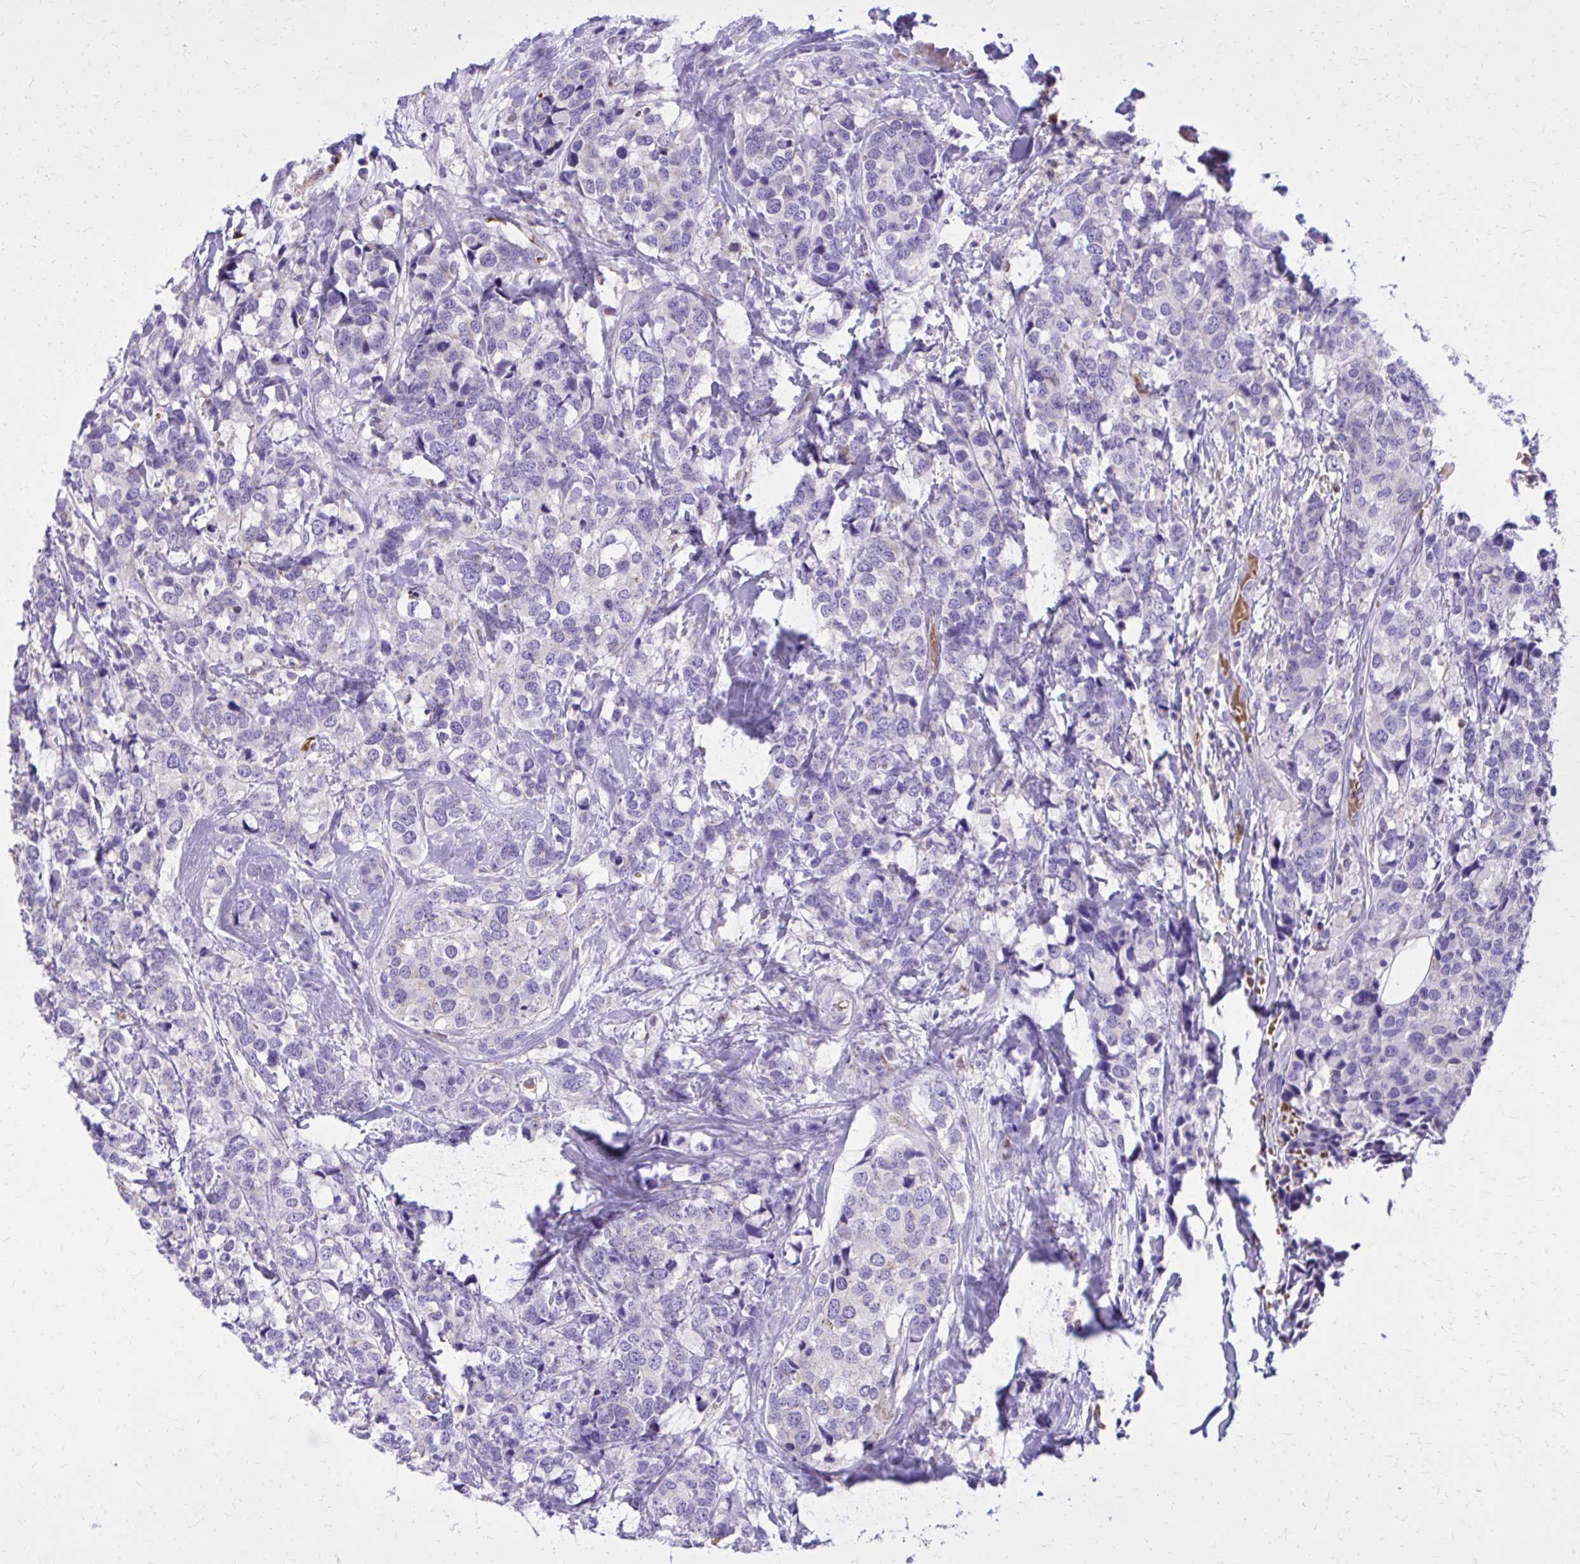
{"staining": {"intensity": "negative", "quantity": "none", "location": "none"}, "tissue": "breast cancer", "cell_type": "Tumor cells", "image_type": "cancer", "snomed": [{"axis": "morphology", "description": "Lobular carcinoma"}, {"axis": "topography", "description": "Breast"}], "caption": "The histopathology image shows no staining of tumor cells in lobular carcinoma (breast).", "gene": "CAT", "patient": {"sex": "female", "age": 59}}